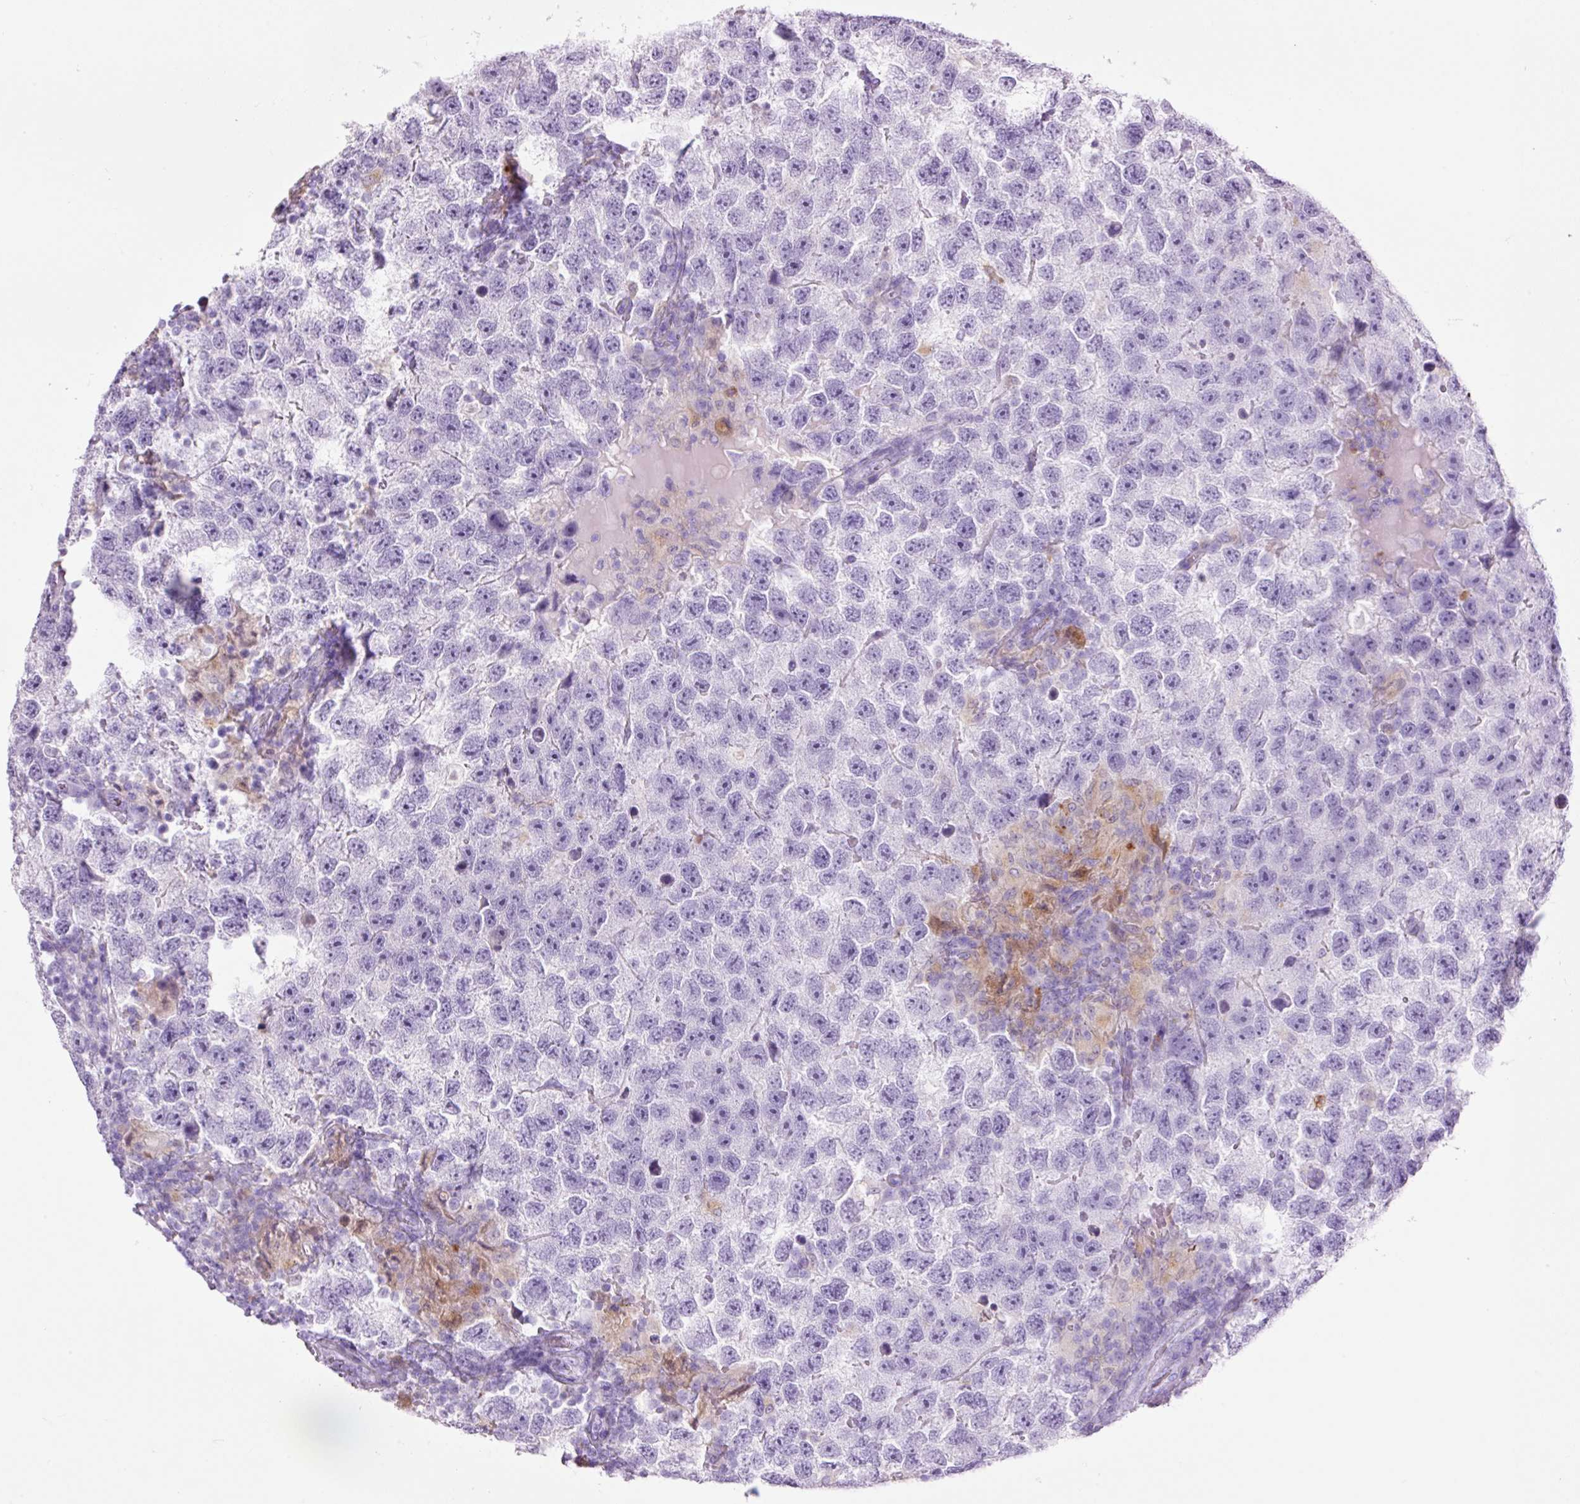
{"staining": {"intensity": "negative", "quantity": "none", "location": "none"}, "tissue": "testis cancer", "cell_type": "Tumor cells", "image_type": "cancer", "snomed": [{"axis": "morphology", "description": "Seminoma, NOS"}, {"axis": "topography", "description": "Testis"}], "caption": "The image exhibits no staining of tumor cells in seminoma (testis). The staining was performed using DAB (3,3'-diaminobenzidine) to visualize the protein expression in brown, while the nuclei were stained in blue with hematoxylin (Magnification: 20x).", "gene": "LYZ", "patient": {"sex": "male", "age": 26}}